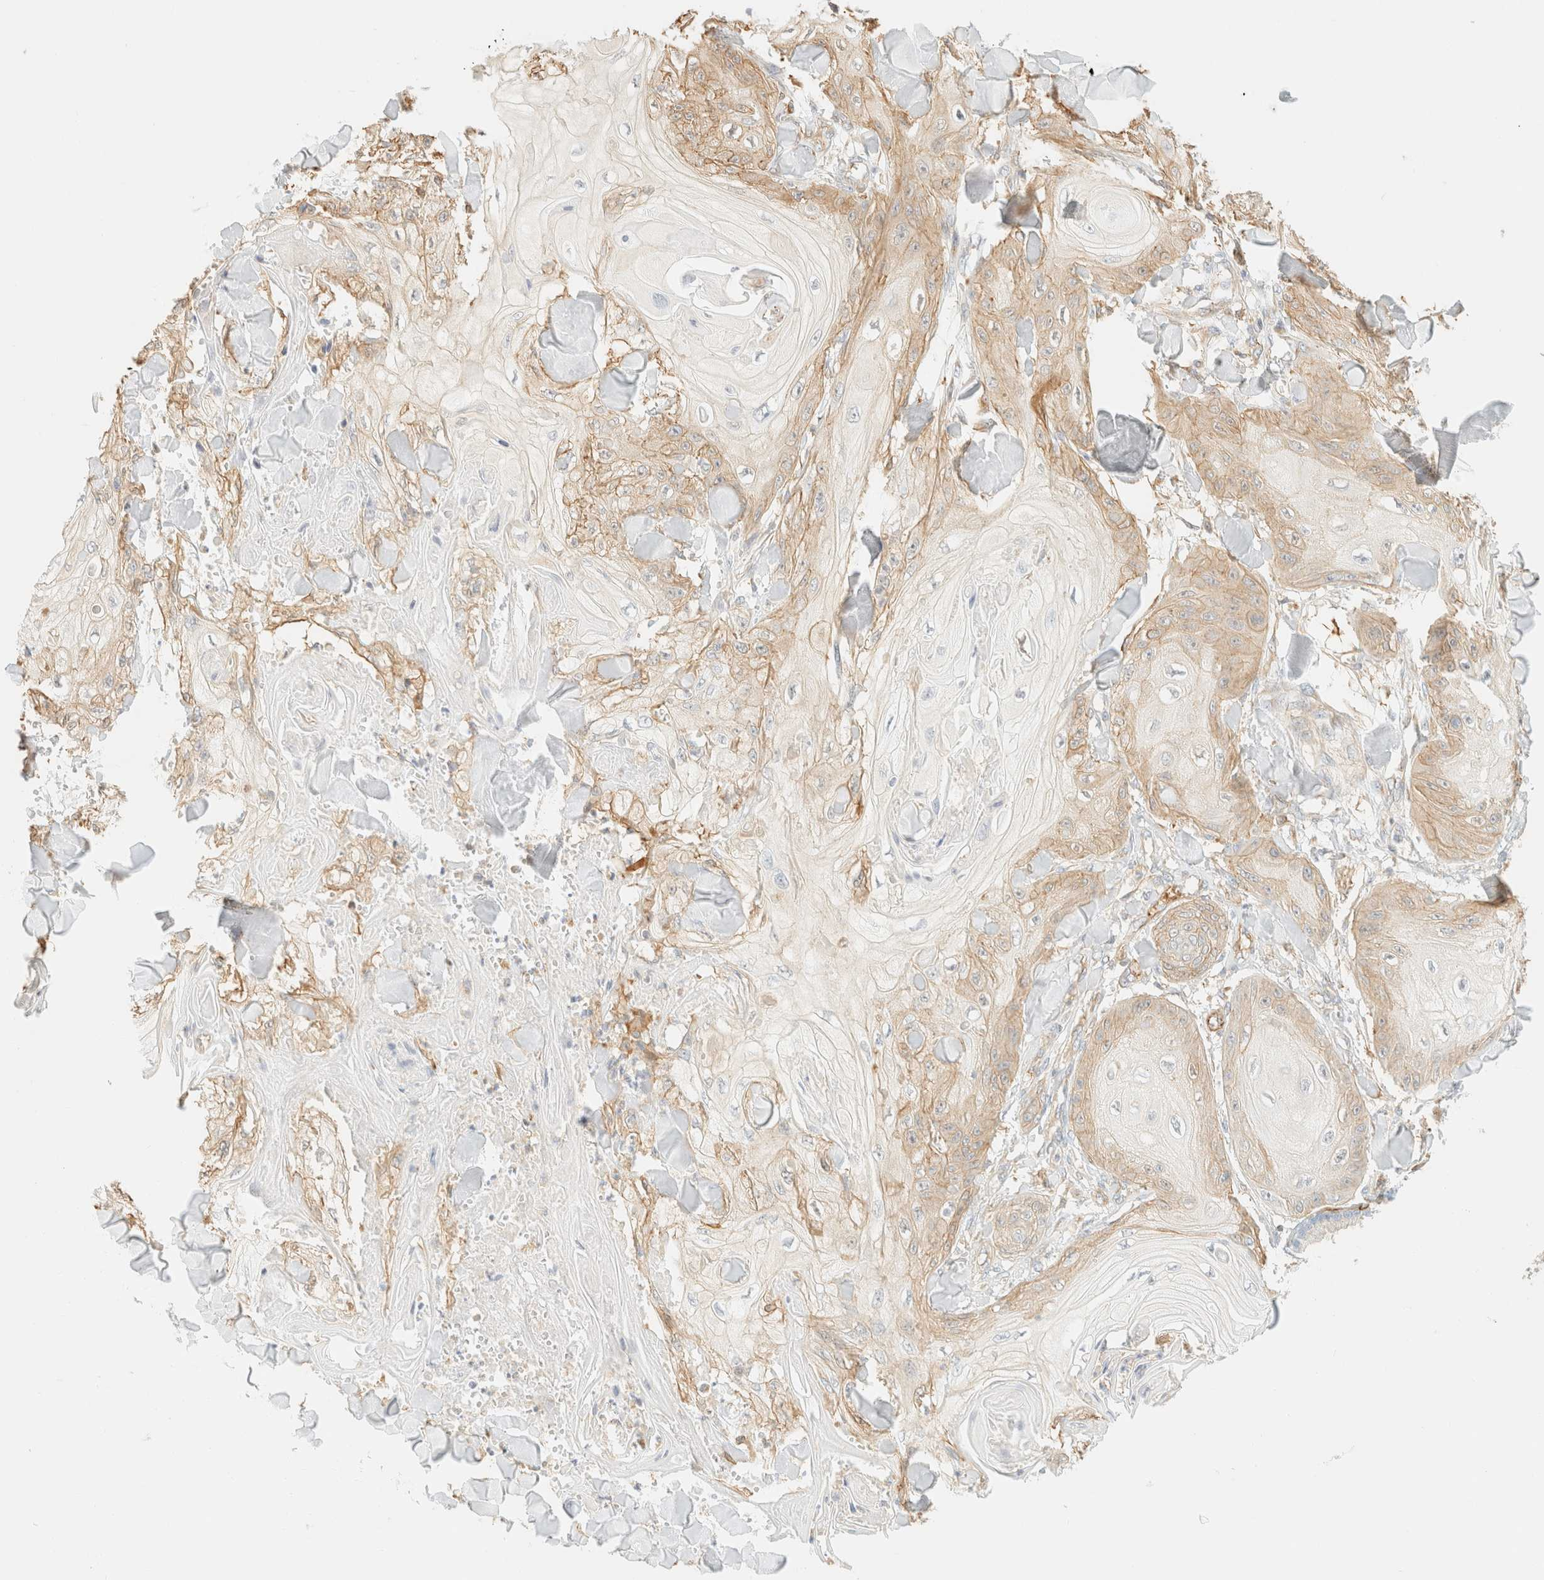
{"staining": {"intensity": "weak", "quantity": "25%-75%", "location": "cytoplasmic/membranous"}, "tissue": "skin cancer", "cell_type": "Tumor cells", "image_type": "cancer", "snomed": [{"axis": "morphology", "description": "Squamous cell carcinoma, NOS"}, {"axis": "topography", "description": "Skin"}], "caption": "IHC staining of skin cancer, which demonstrates low levels of weak cytoplasmic/membranous positivity in approximately 25%-75% of tumor cells indicating weak cytoplasmic/membranous protein expression. The staining was performed using DAB (brown) for protein detection and nuclei were counterstained in hematoxylin (blue).", "gene": "OTOP2", "patient": {"sex": "male", "age": 74}}